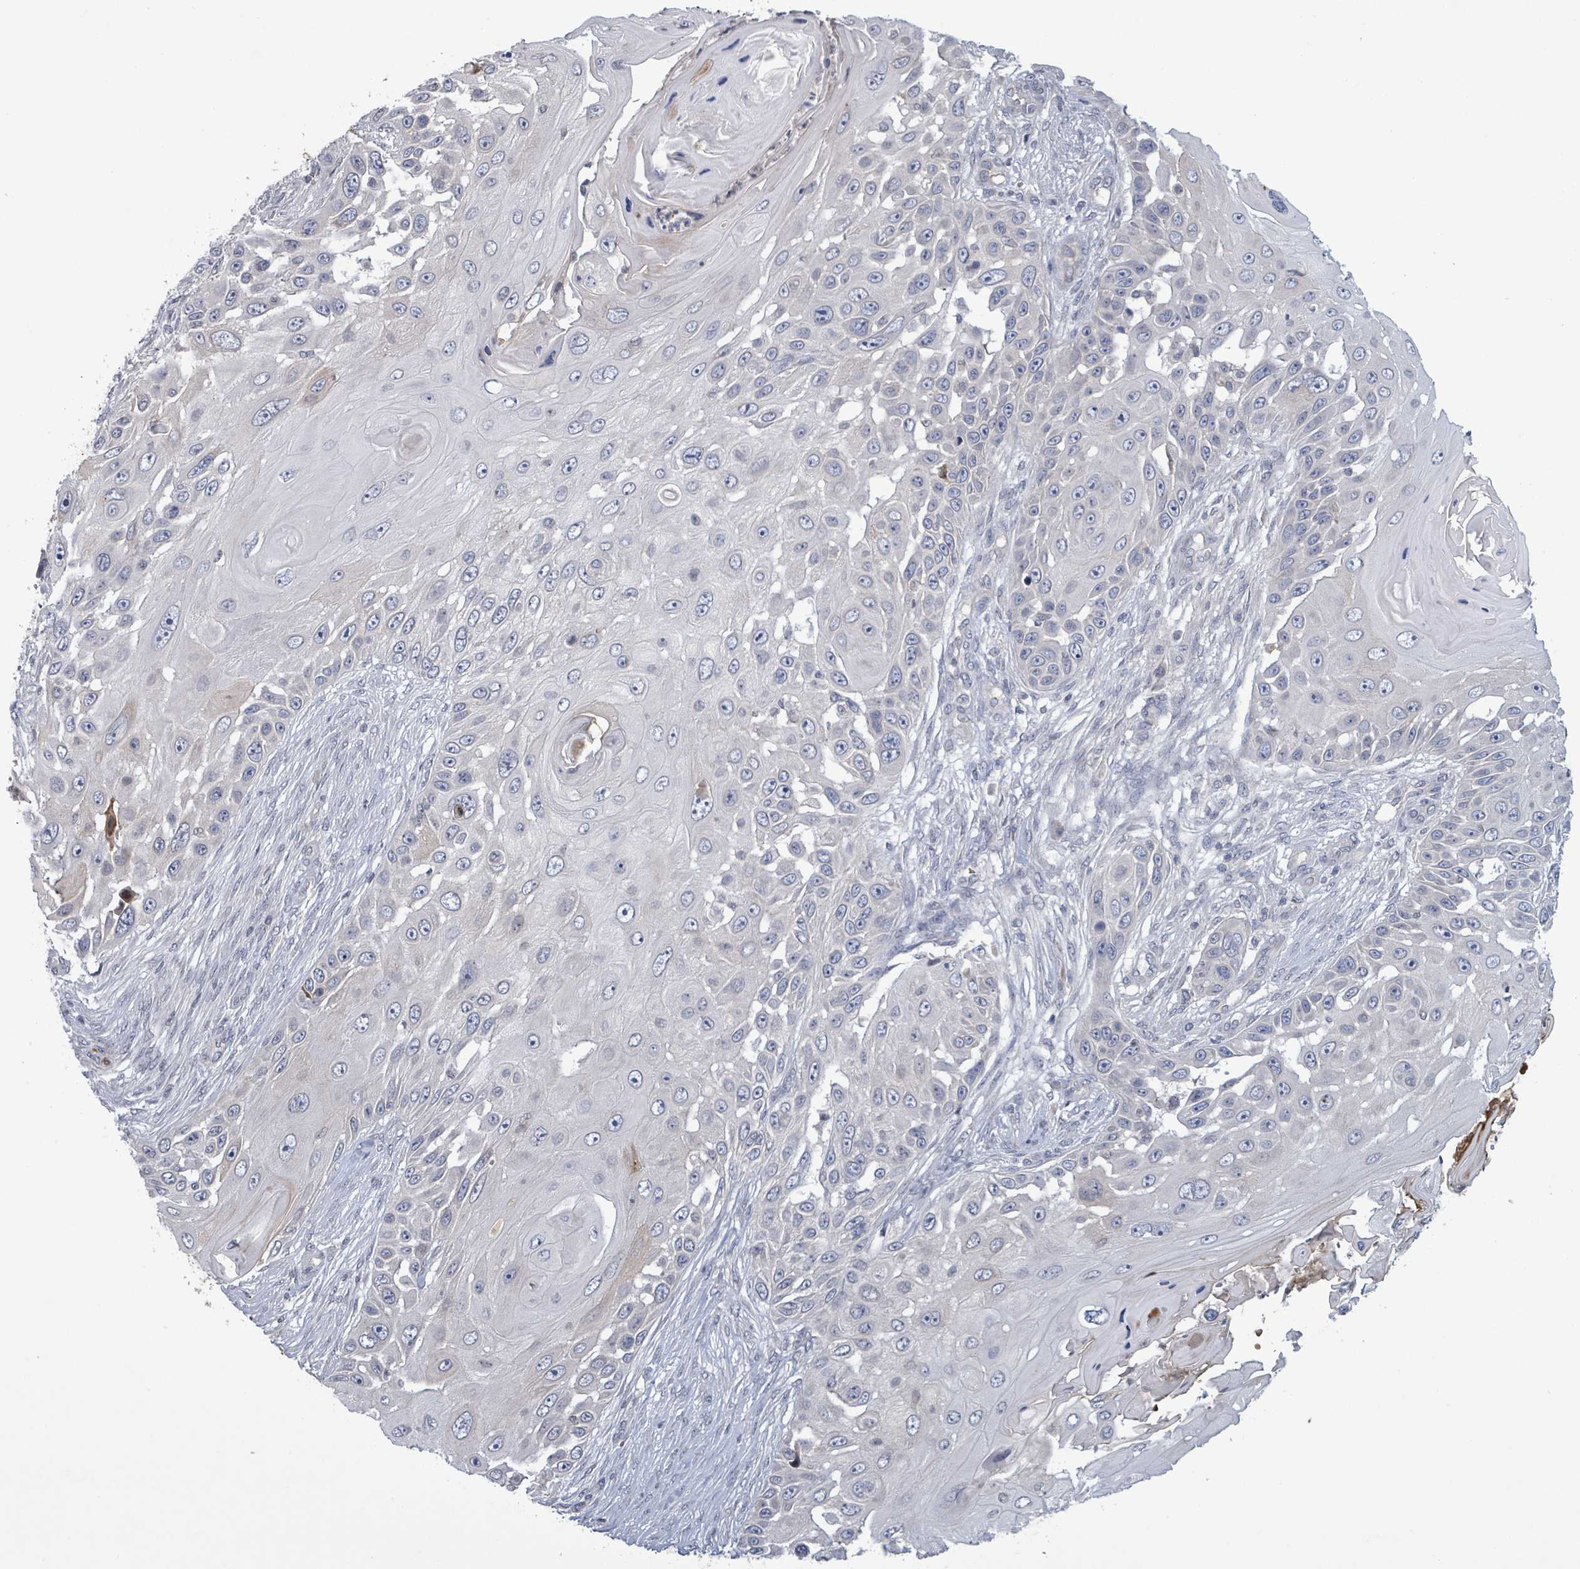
{"staining": {"intensity": "negative", "quantity": "none", "location": "none"}, "tissue": "skin cancer", "cell_type": "Tumor cells", "image_type": "cancer", "snomed": [{"axis": "morphology", "description": "Squamous cell carcinoma, NOS"}, {"axis": "topography", "description": "Skin"}], "caption": "A histopathology image of human skin cancer (squamous cell carcinoma) is negative for staining in tumor cells.", "gene": "GRM8", "patient": {"sex": "female", "age": 44}}